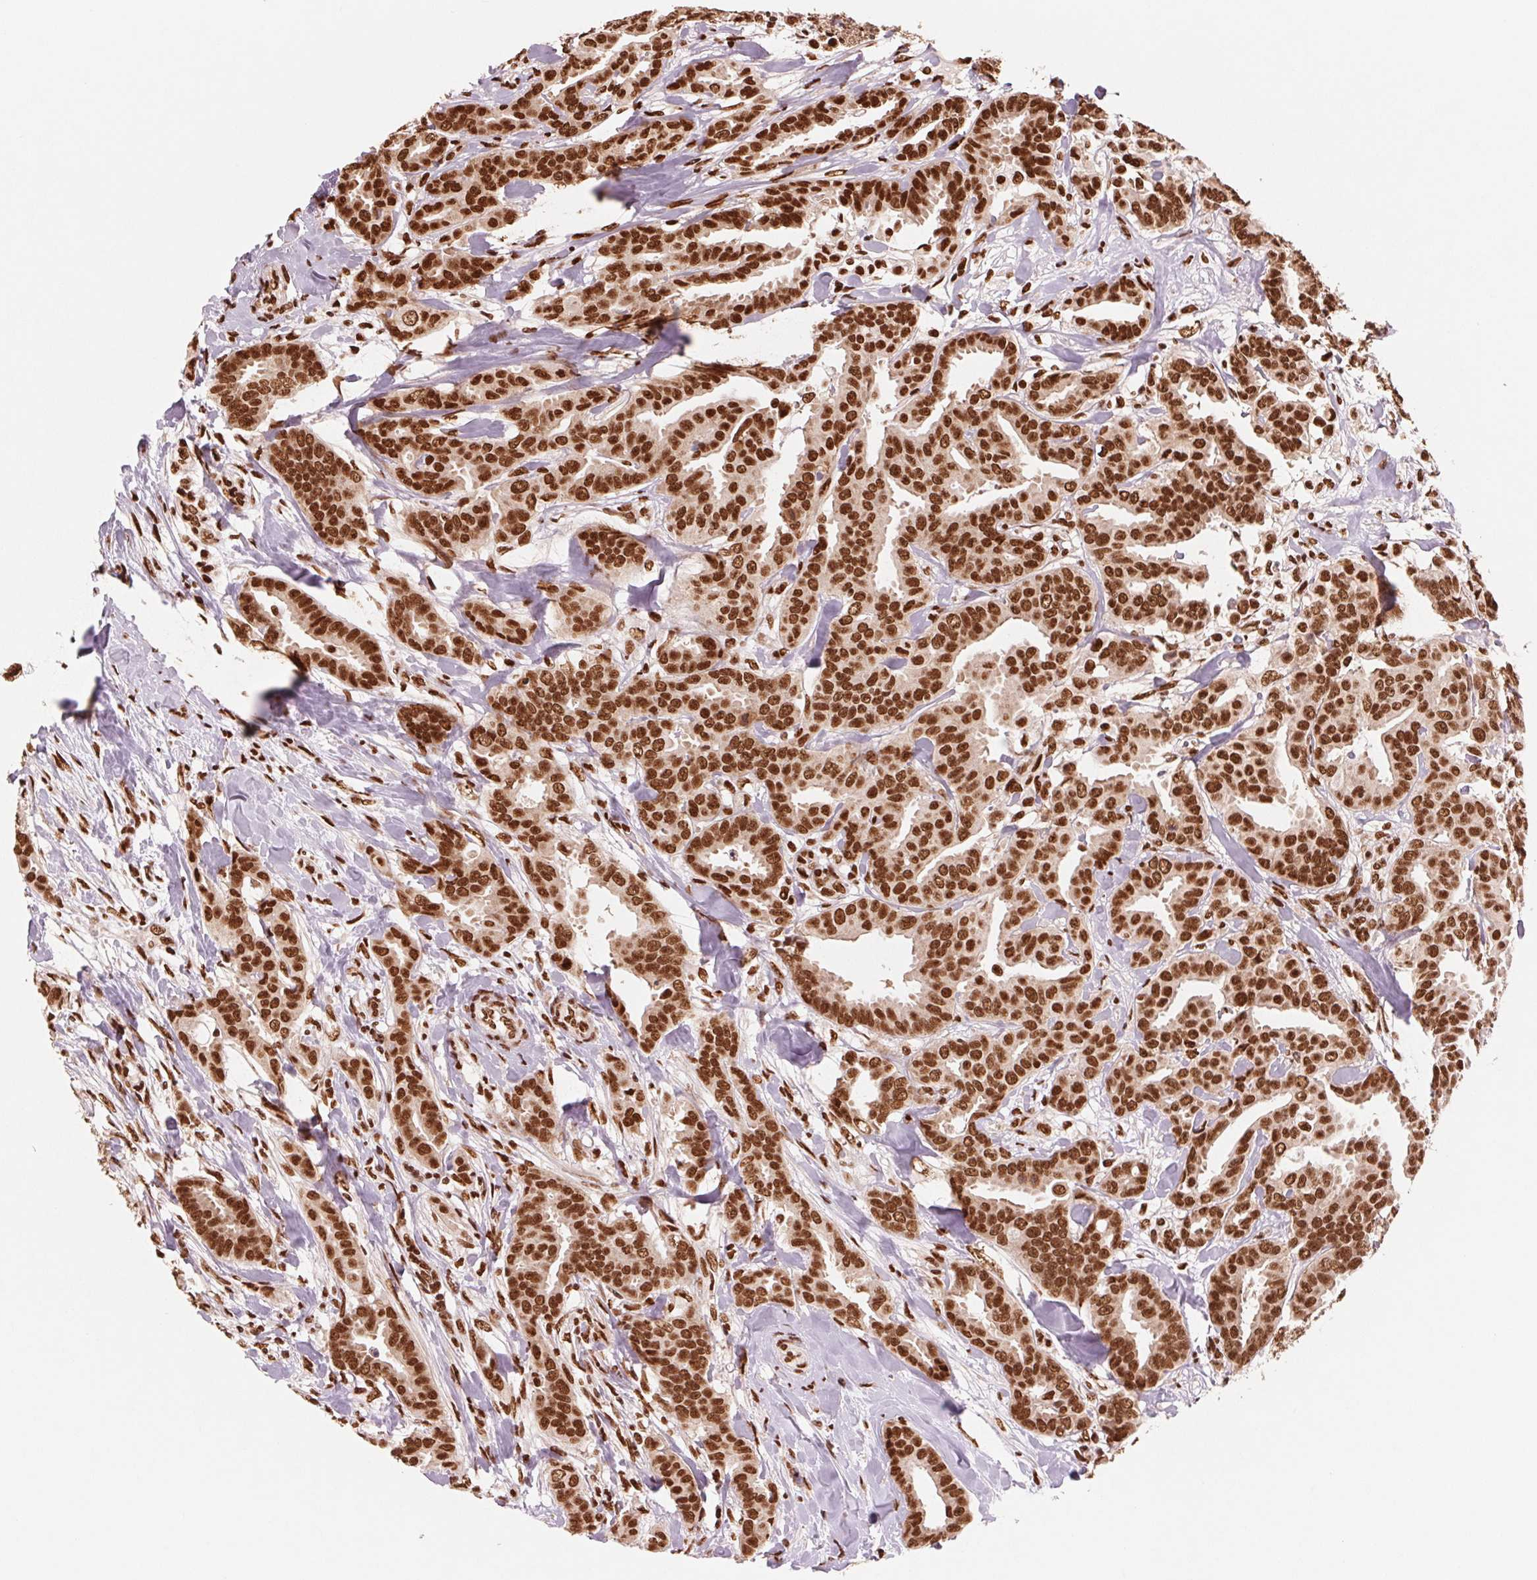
{"staining": {"intensity": "strong", "quantity": ">75%", "location": "nuclear"}, "tissue": "breast cancer", "cell_type": "Tumor cells", "image_type": "cancer", "snomed": [{"axis": "morphology", "description": "Duct carcinoma"}, {"axis": "topography", "description": "Breast"}], "caption": "This image displays immunohistochemistry (IHC) staining of human breast infiltrating ductal carcinoma, with high strong nuclear expression in about >75% of tumor cells.", "gene": "TTLL9", "patient": {"sex": "female", "age": 45}}